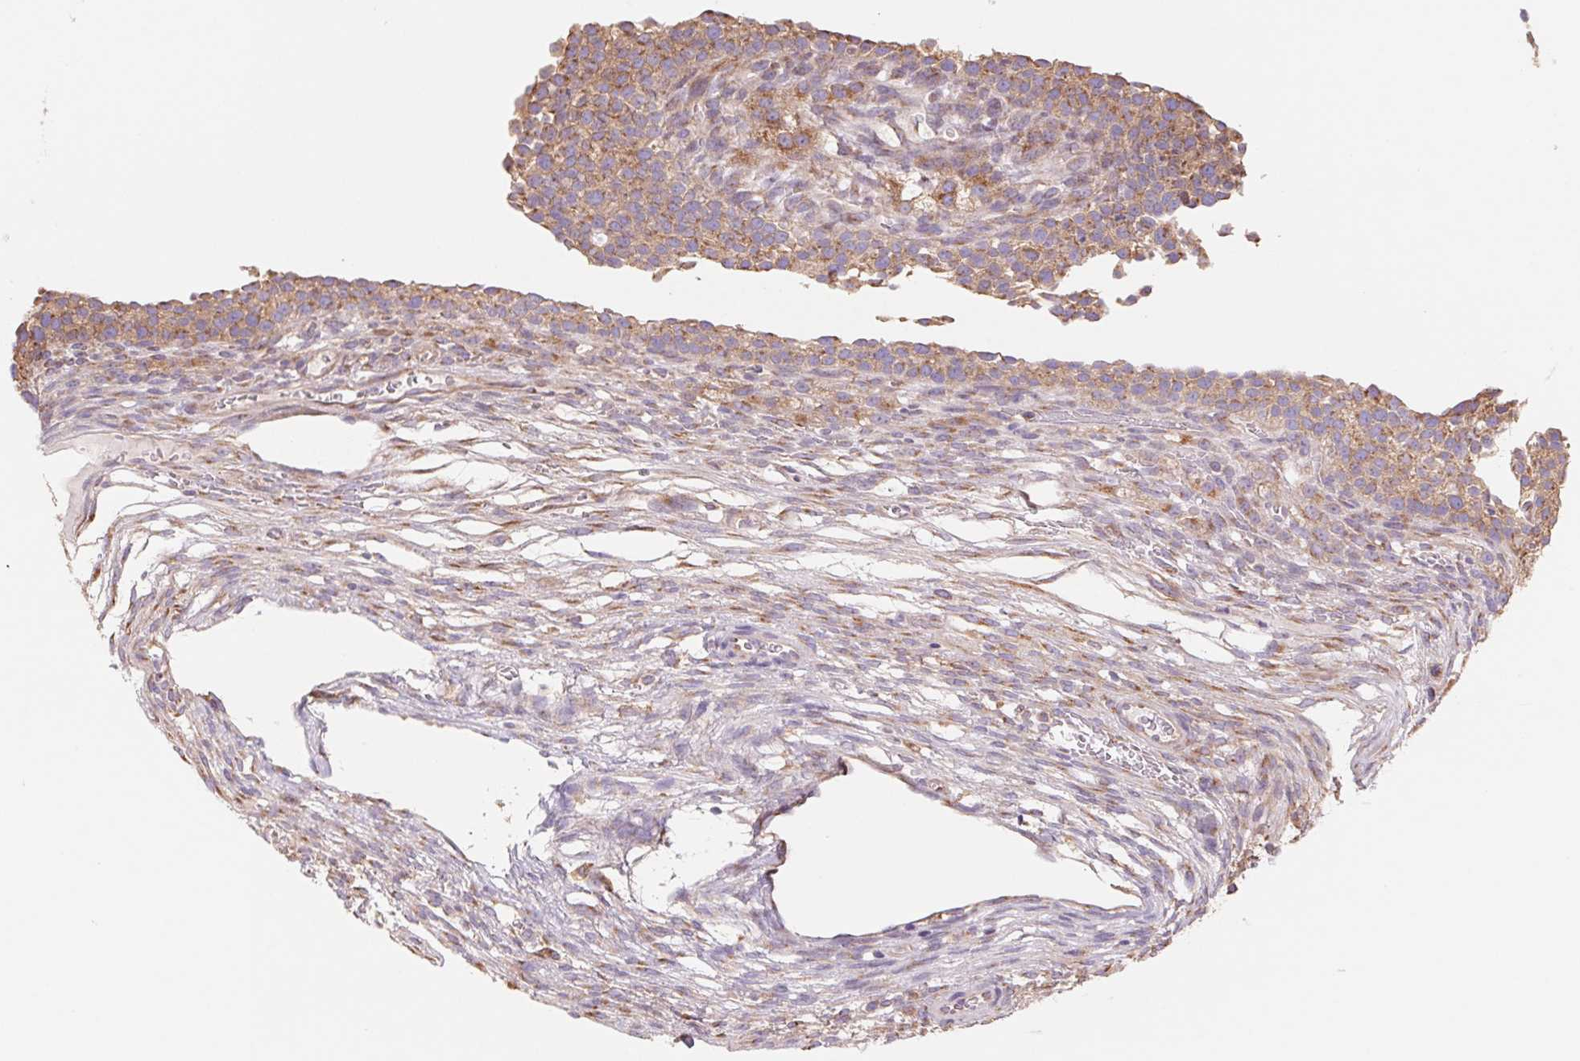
{"staining": {"intensity": "strong", "quantity": "25%-75%", "location": "cytoplasmic/membranous"}, "tissue": "ovary", "cell_type": "Follicle cells", "image_type": "normal", "snomed": [{"axis": "morphology", "description": "Normal tissue, NOS"}, {"axis": "topography", "description": "Ovary"}], "caption": "High-magnification brightfield microscopy of benign ovary stained with DAB (3,3'-diaminobenzidine) (brown) and counterstained with hematoxylin (blue). follicle cells exhibit strong cytoplasmic/membranous staining is present in approximately25%-75% of cells.", "gene": "RAB1A", "patient": {"sex": "female", "age": 34}}